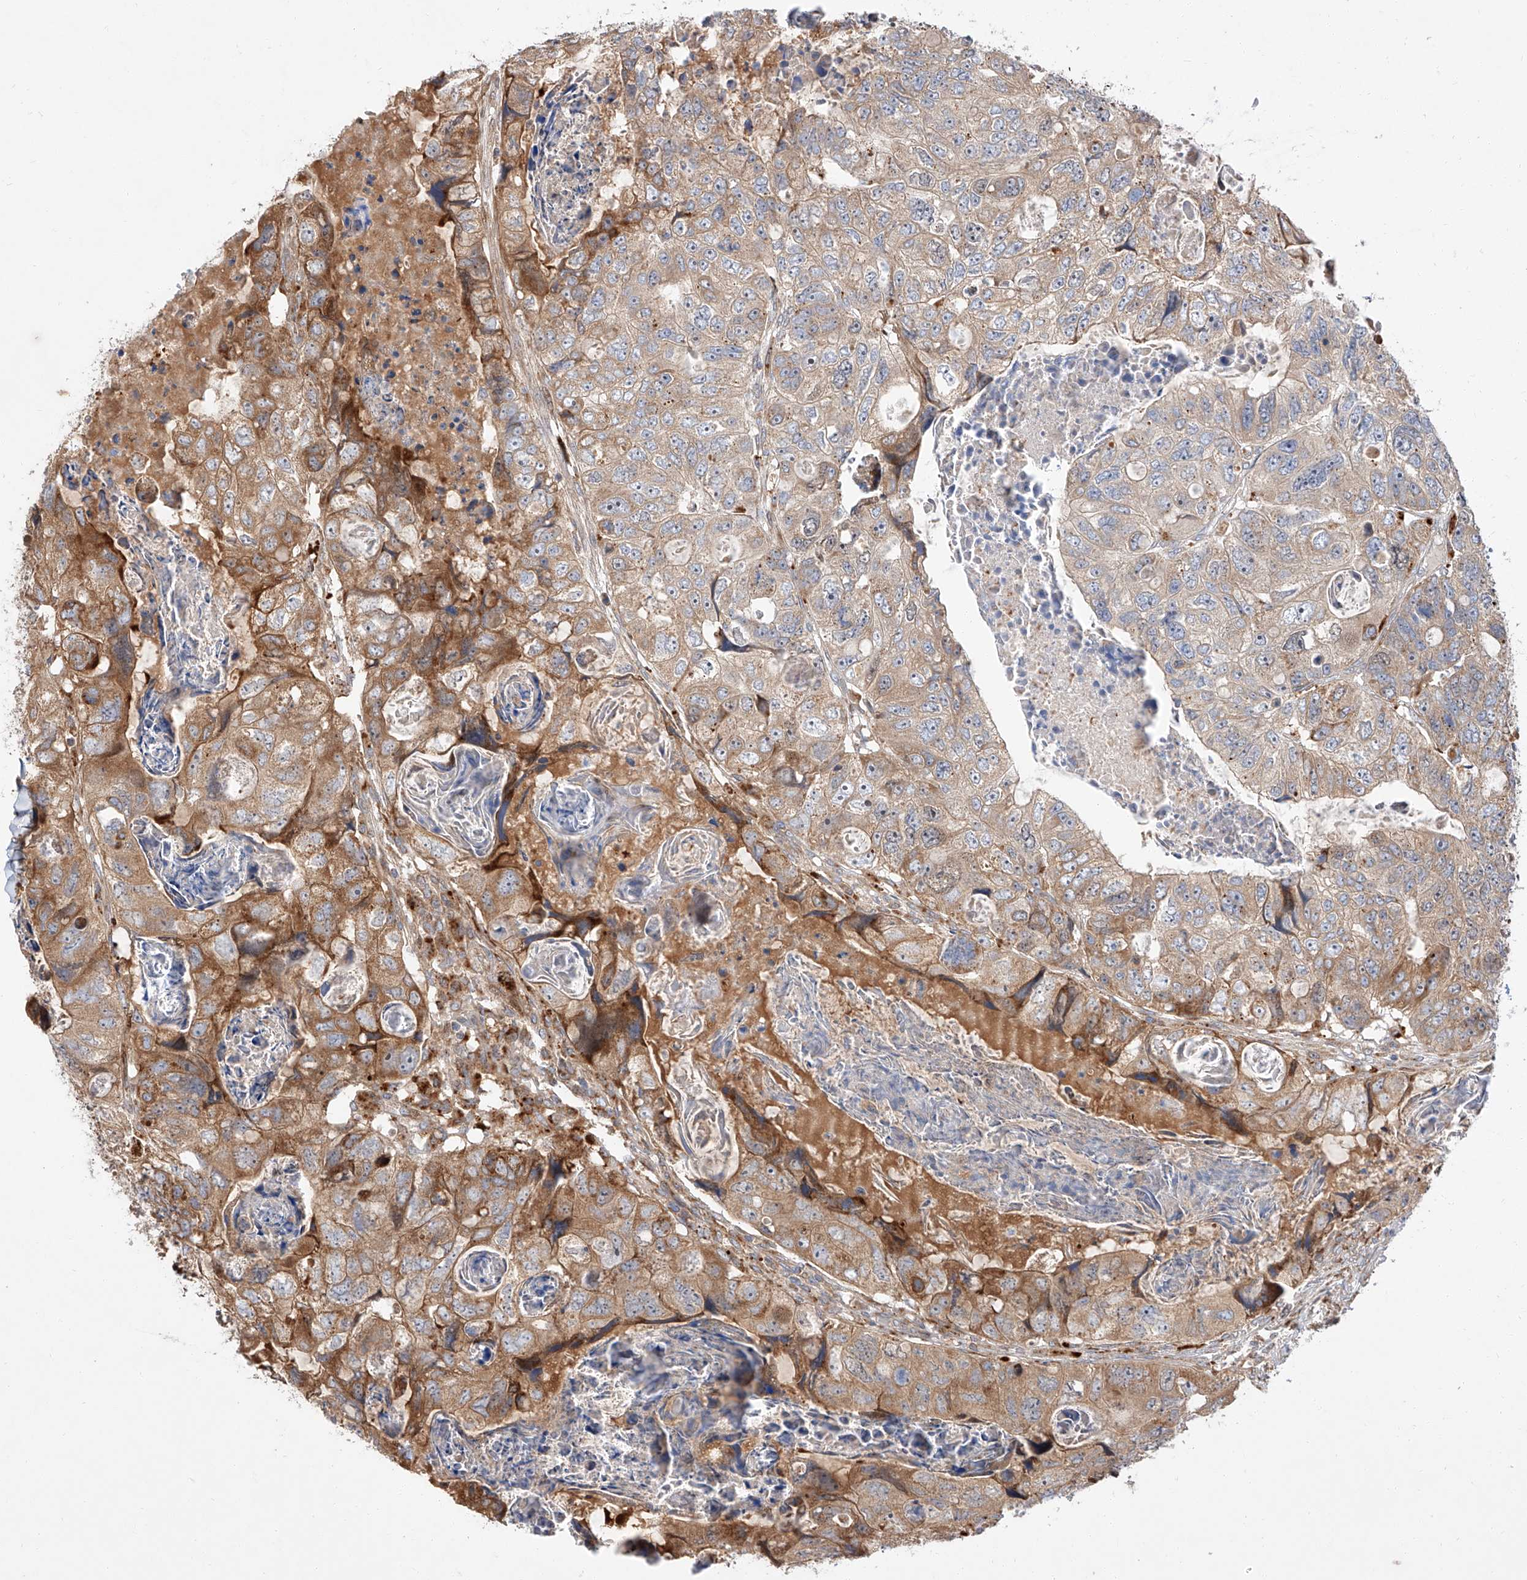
{"staining": {"intensity": "moderate", "quantity": "25%-75%", "location": "cytoplasmic/membranous"}, "tissue": "colorectal cancer", "cell_type": "Tumor cells", "image_type": "cancer", "snomed": [{"axis": "morphology", "description": "Adenocarcinoma, NOS"}, {"axis": "topography", "description": "Rectum"}], "caption": "Moderate cytoplasmic/membranous positivity for a protein is seen in approximately 25%-75% of tumor cells of colorectal cancer (adenocarcinoma) using IHC.", "gene": "DIRAS3", "patient": {"sex": "male", "age": 59}}